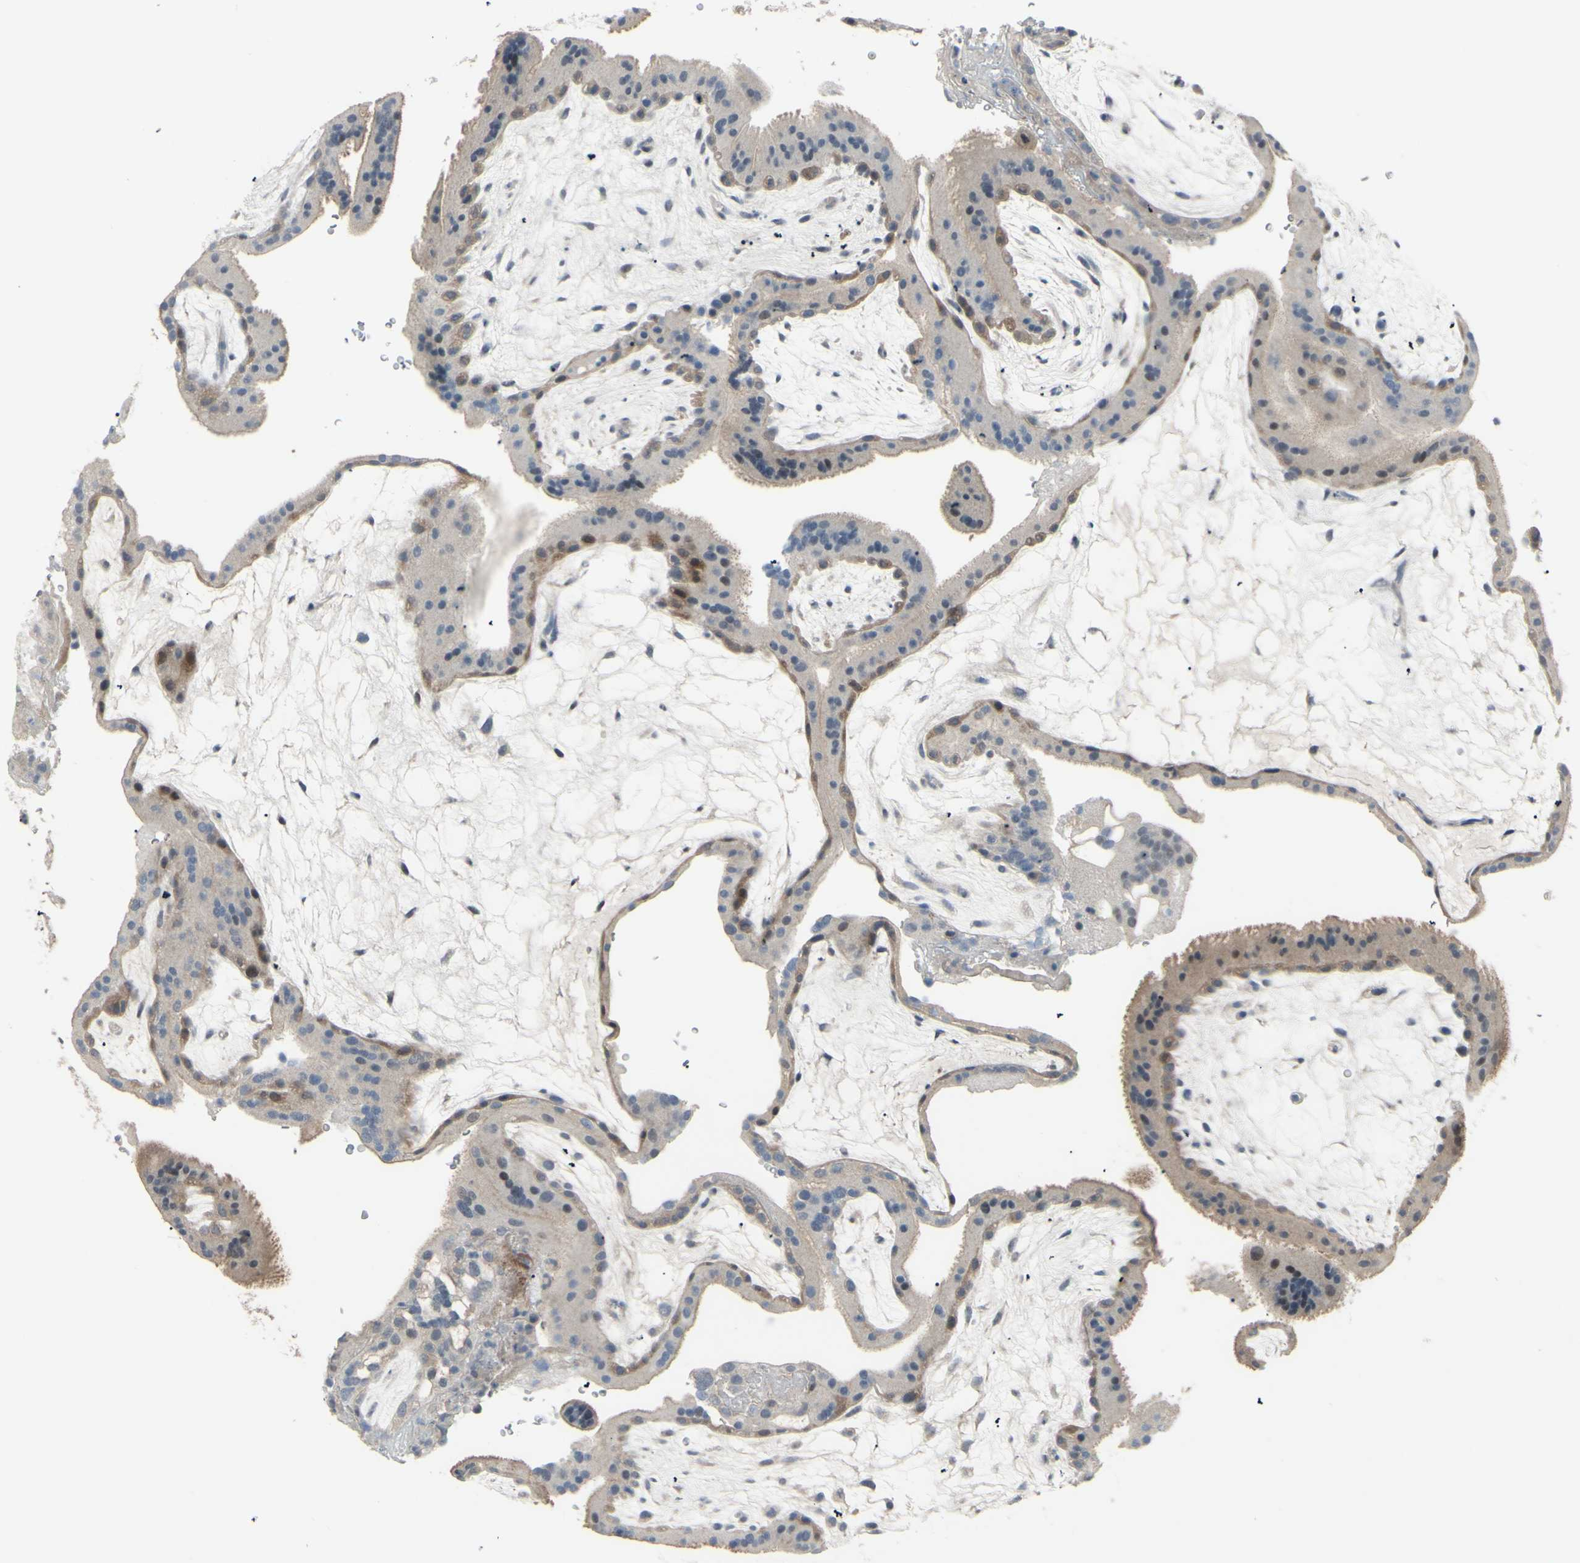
{"staining": {"intensity": "moderate", "quantity": "25%-75%", "location": "cytoplasmic/membranous"}, "tissue": "placenta", "cell_type": "Trophoblastic cells", "image_type": "normal", "snomed": [{"axis": "morphology", "description": "Normal tissue, NOS"}, {"axis": "topography", "description": "Placenta"}], "caption": "Immunohistochemical staining of unremarkable placenta shows medium levels of moderate cytoplasmic/membranous expression in approximately 25%-75% of trophoblastic cells.", "gene": "ETNK1", "patient": {"sex": "female", "age": 19}}